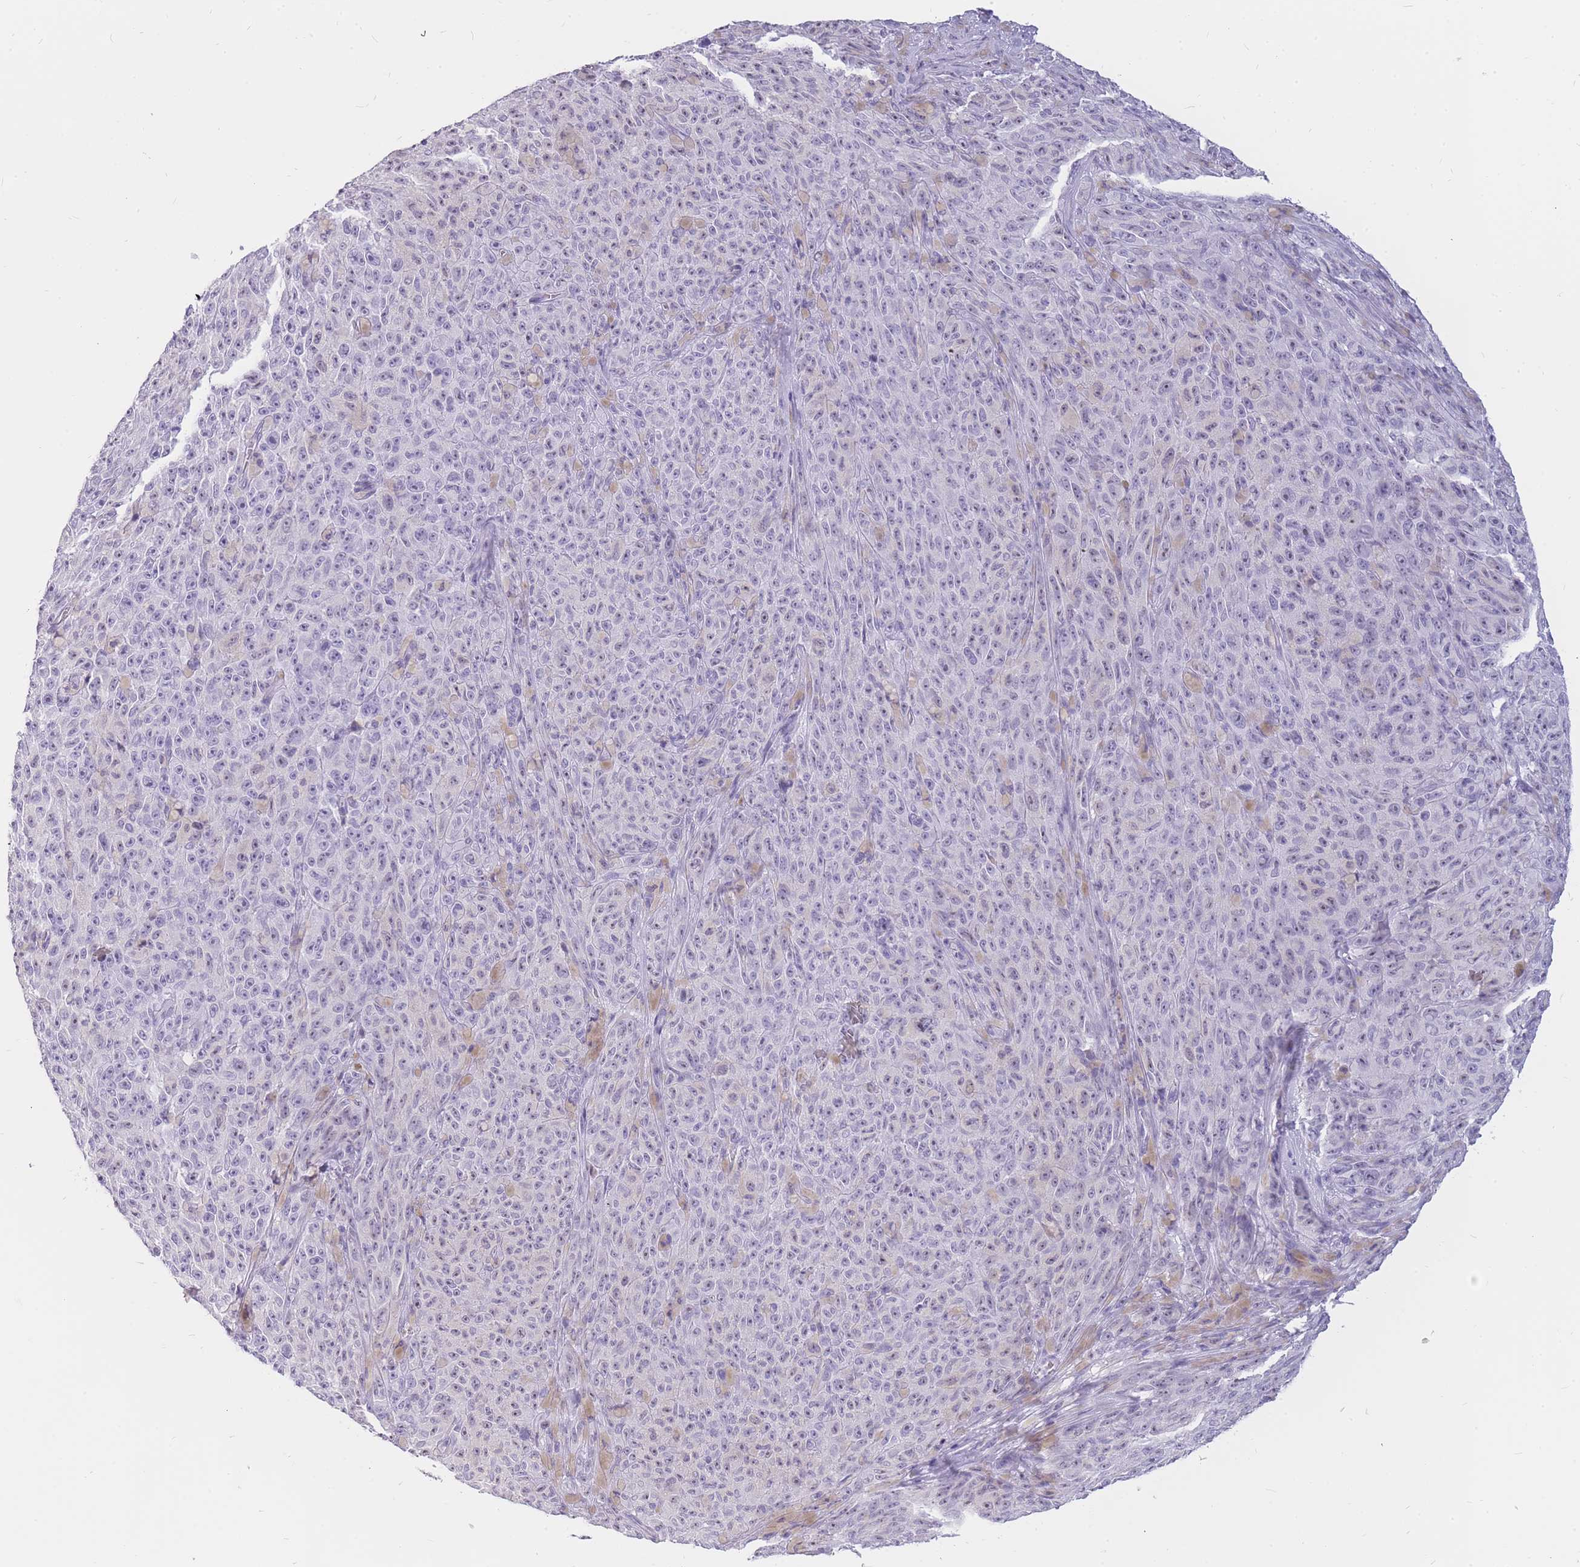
{"staining": {"intensity": "weak", "quantity": "25%-75%", "location": "nuclear"}, "tissue": "melanoma", "cell_type": "Tumor cells", "image_type": "cancer", "snomed": [{"axis": "morphology", "description": "Malignant melanoma, NOS"}, {"axis": "topography", "description": "Skin"}], "caption": "Tumor cells display weak nuclear expression in about 25%-75% of cells in melanoma. (DAB (3,3'-diaminobenzidine) IHC with brightfield microscopy, high magnification).", "gene": "INS", "patient": {"sex": "female", "age": 82}}